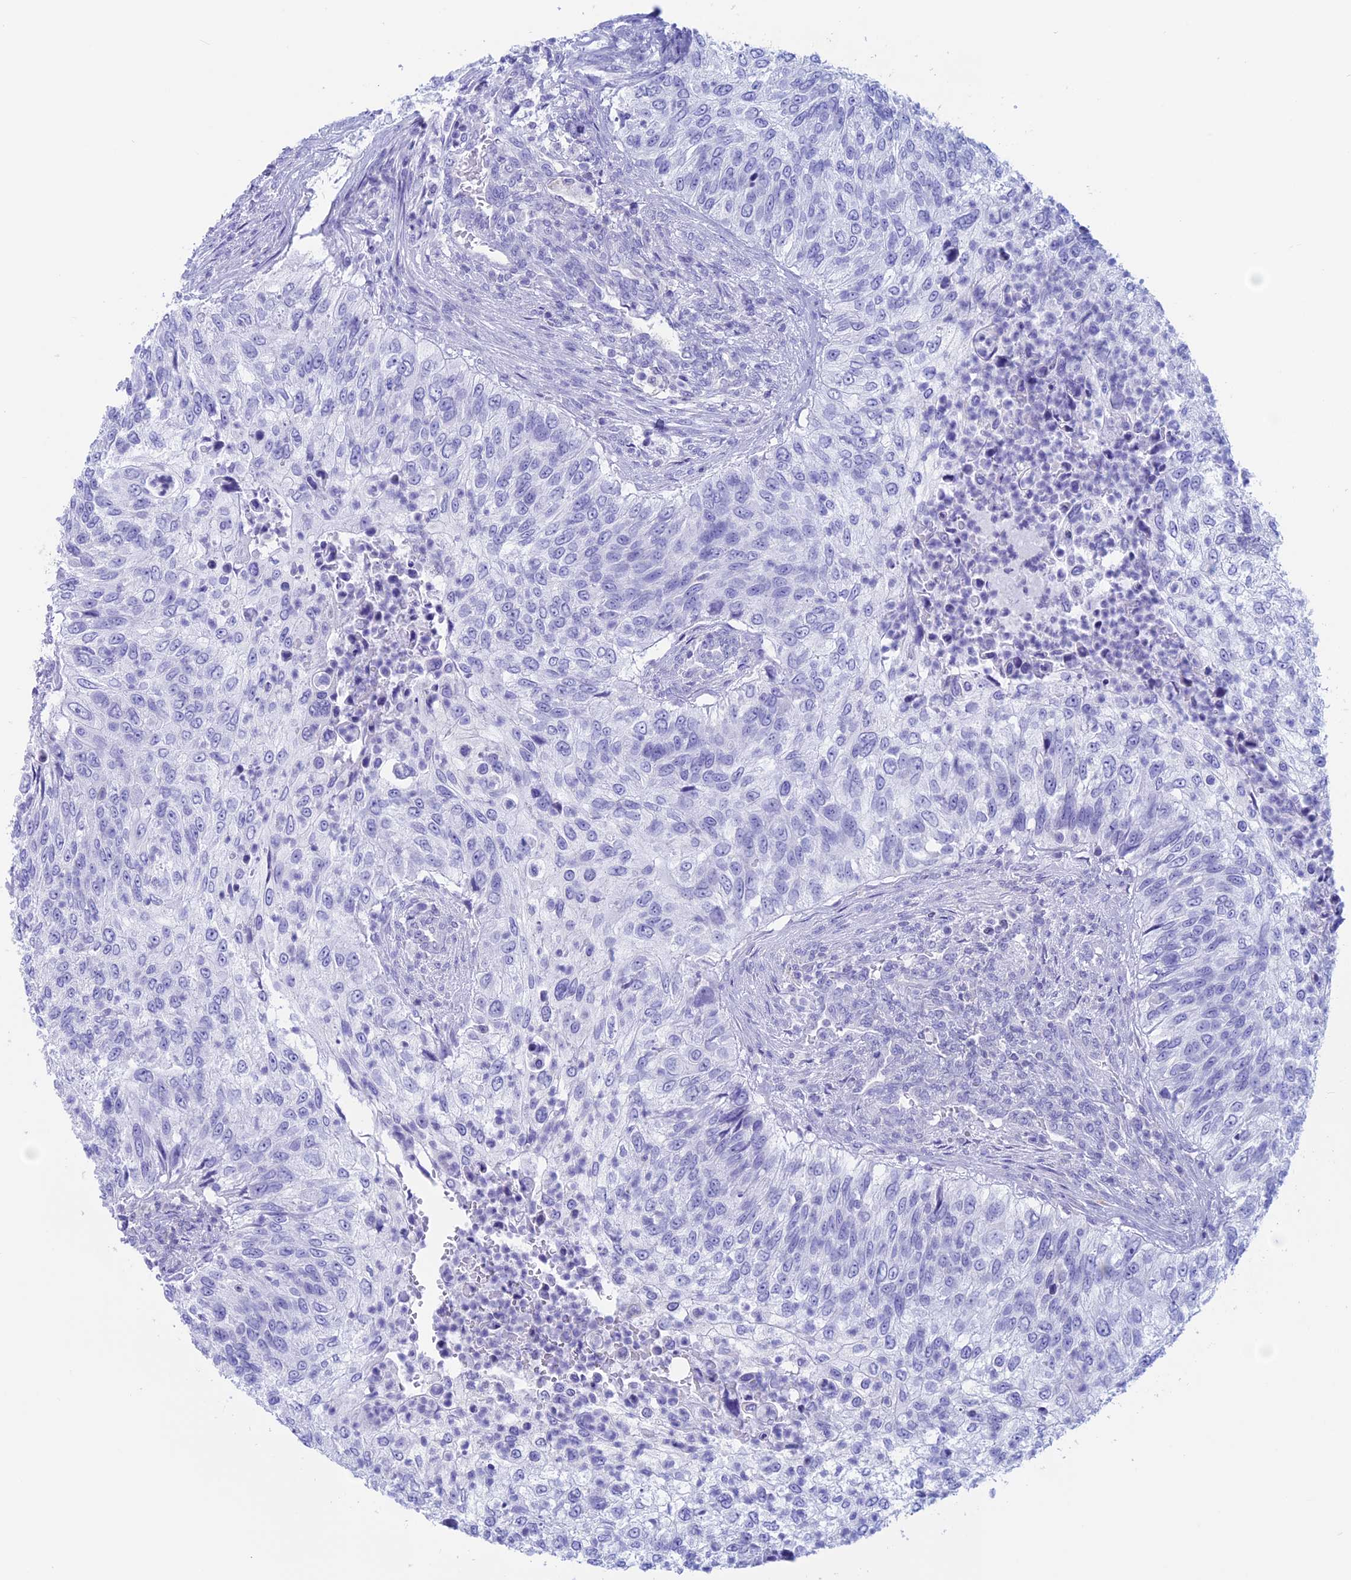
{"staining": {"intensity": "negative", "quantity": "none", "location": "none"}, "tissue": "urothelial cancer", "cell_type": "Tumor cells", "image_type": "cancer", "snomed": [{"axis": "morphology", "description": "Urothelial carcinoma, High grade"}, {"axis": "topography", "description": "Urinary bladder"}], "caption": "Urothelial cancer stained for a protein using immunohistochemistry displays no expression tumor cells.", "gene": "RP1", "patient": {"sex": "female", "age": 60}}